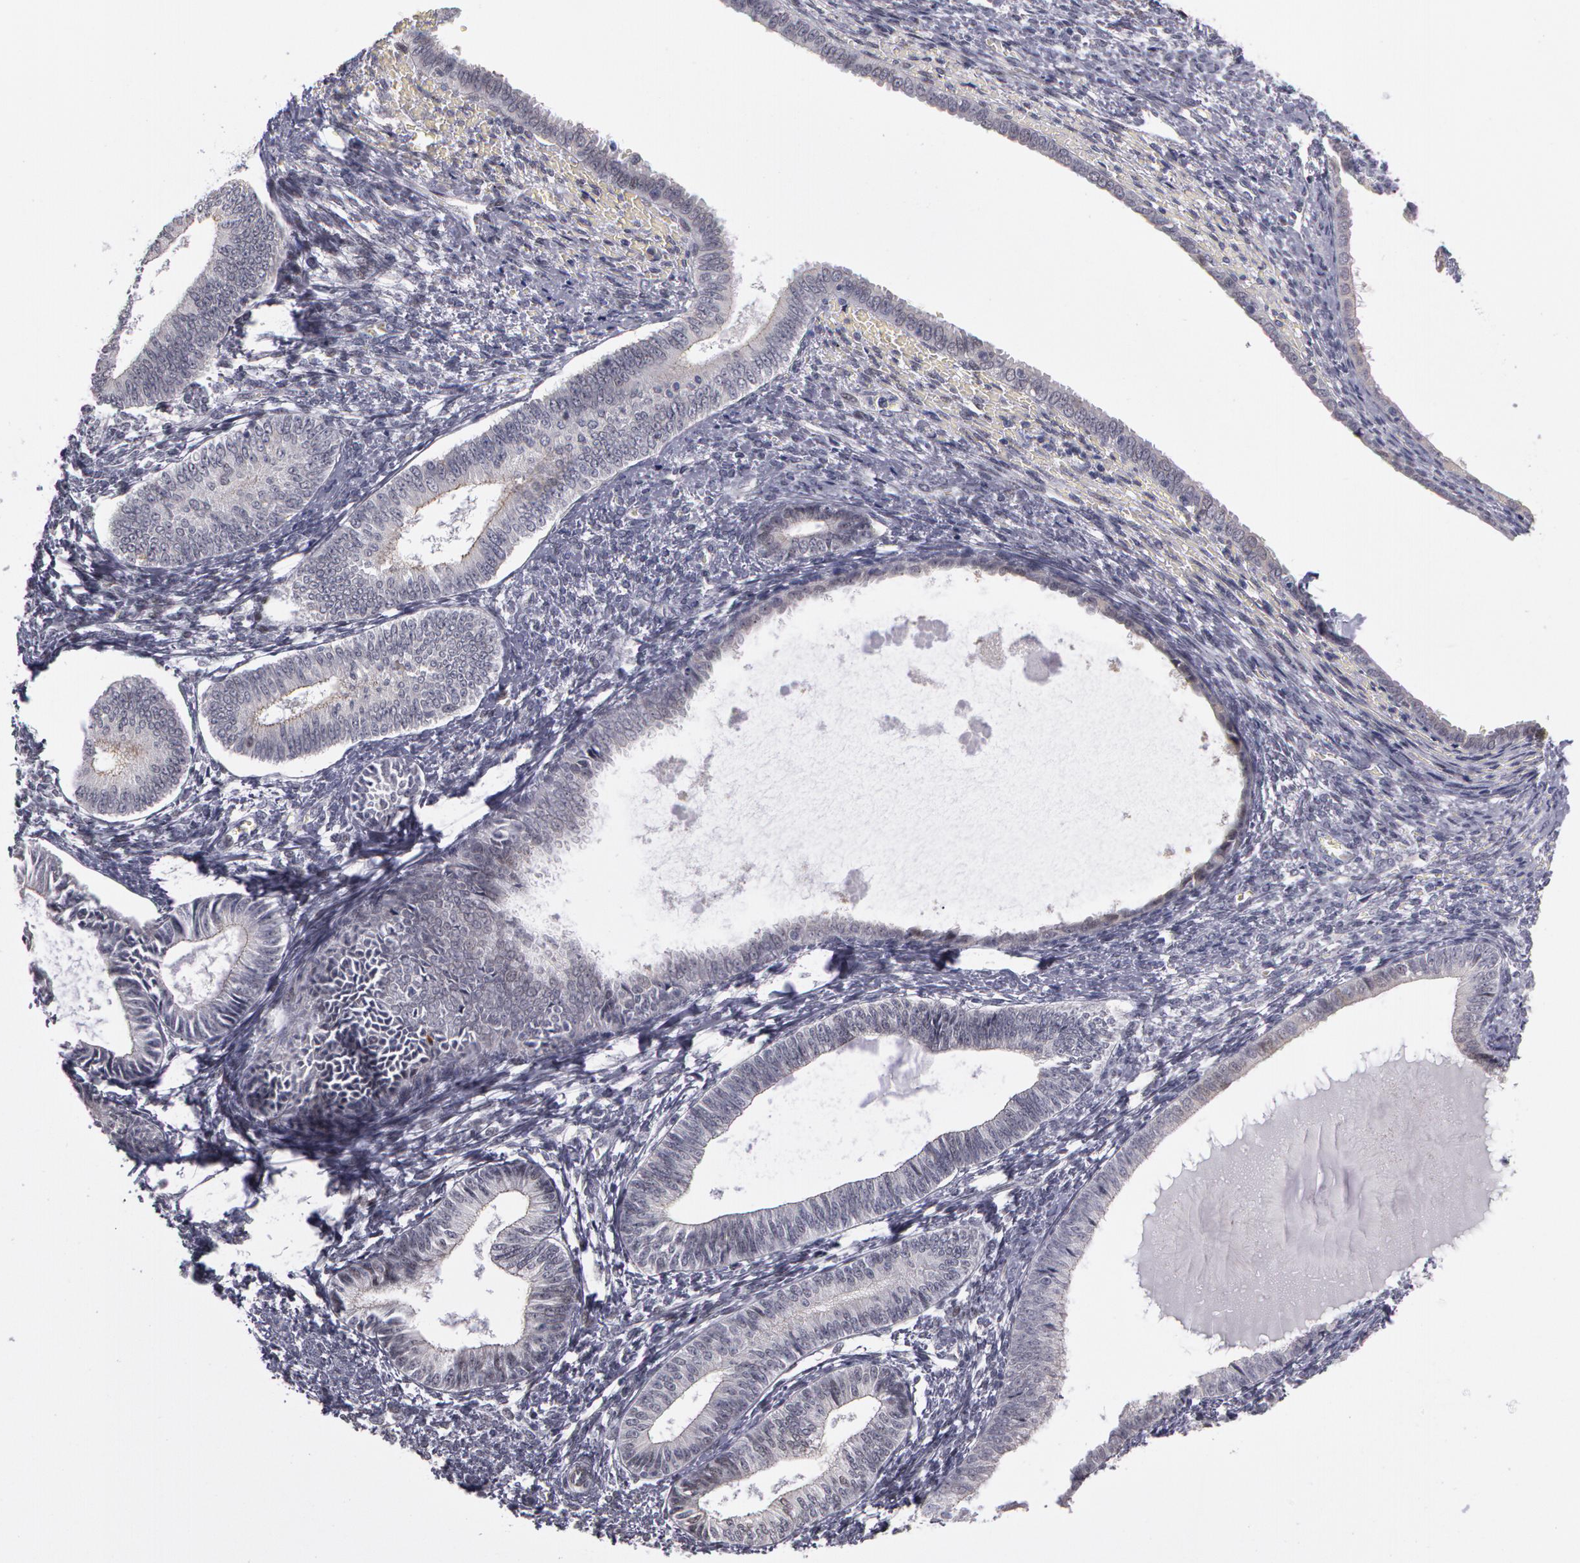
{"staining": {"intensity": "negative", "quantity": "none", "location": "none"}, "tissue": "endometrium", "cell_type": "Cells in endometrial stroma", "image_type": "normal", "snomed": [{"axis": "morphology", "description": "Normal tissue, NOS"}, {"axis": "topography", "description": "Endometrium"}], "caption": "High power microscopy image of an immunohistochemistry histopathology image of normal endometrium, revealing no significant expression in cells in endometrial stroma. (DAB immunohistochemistry with hematoxylin counter stain).", "gene": "PRICKLE1", "patient": {"sex": "female", "age": 82}}